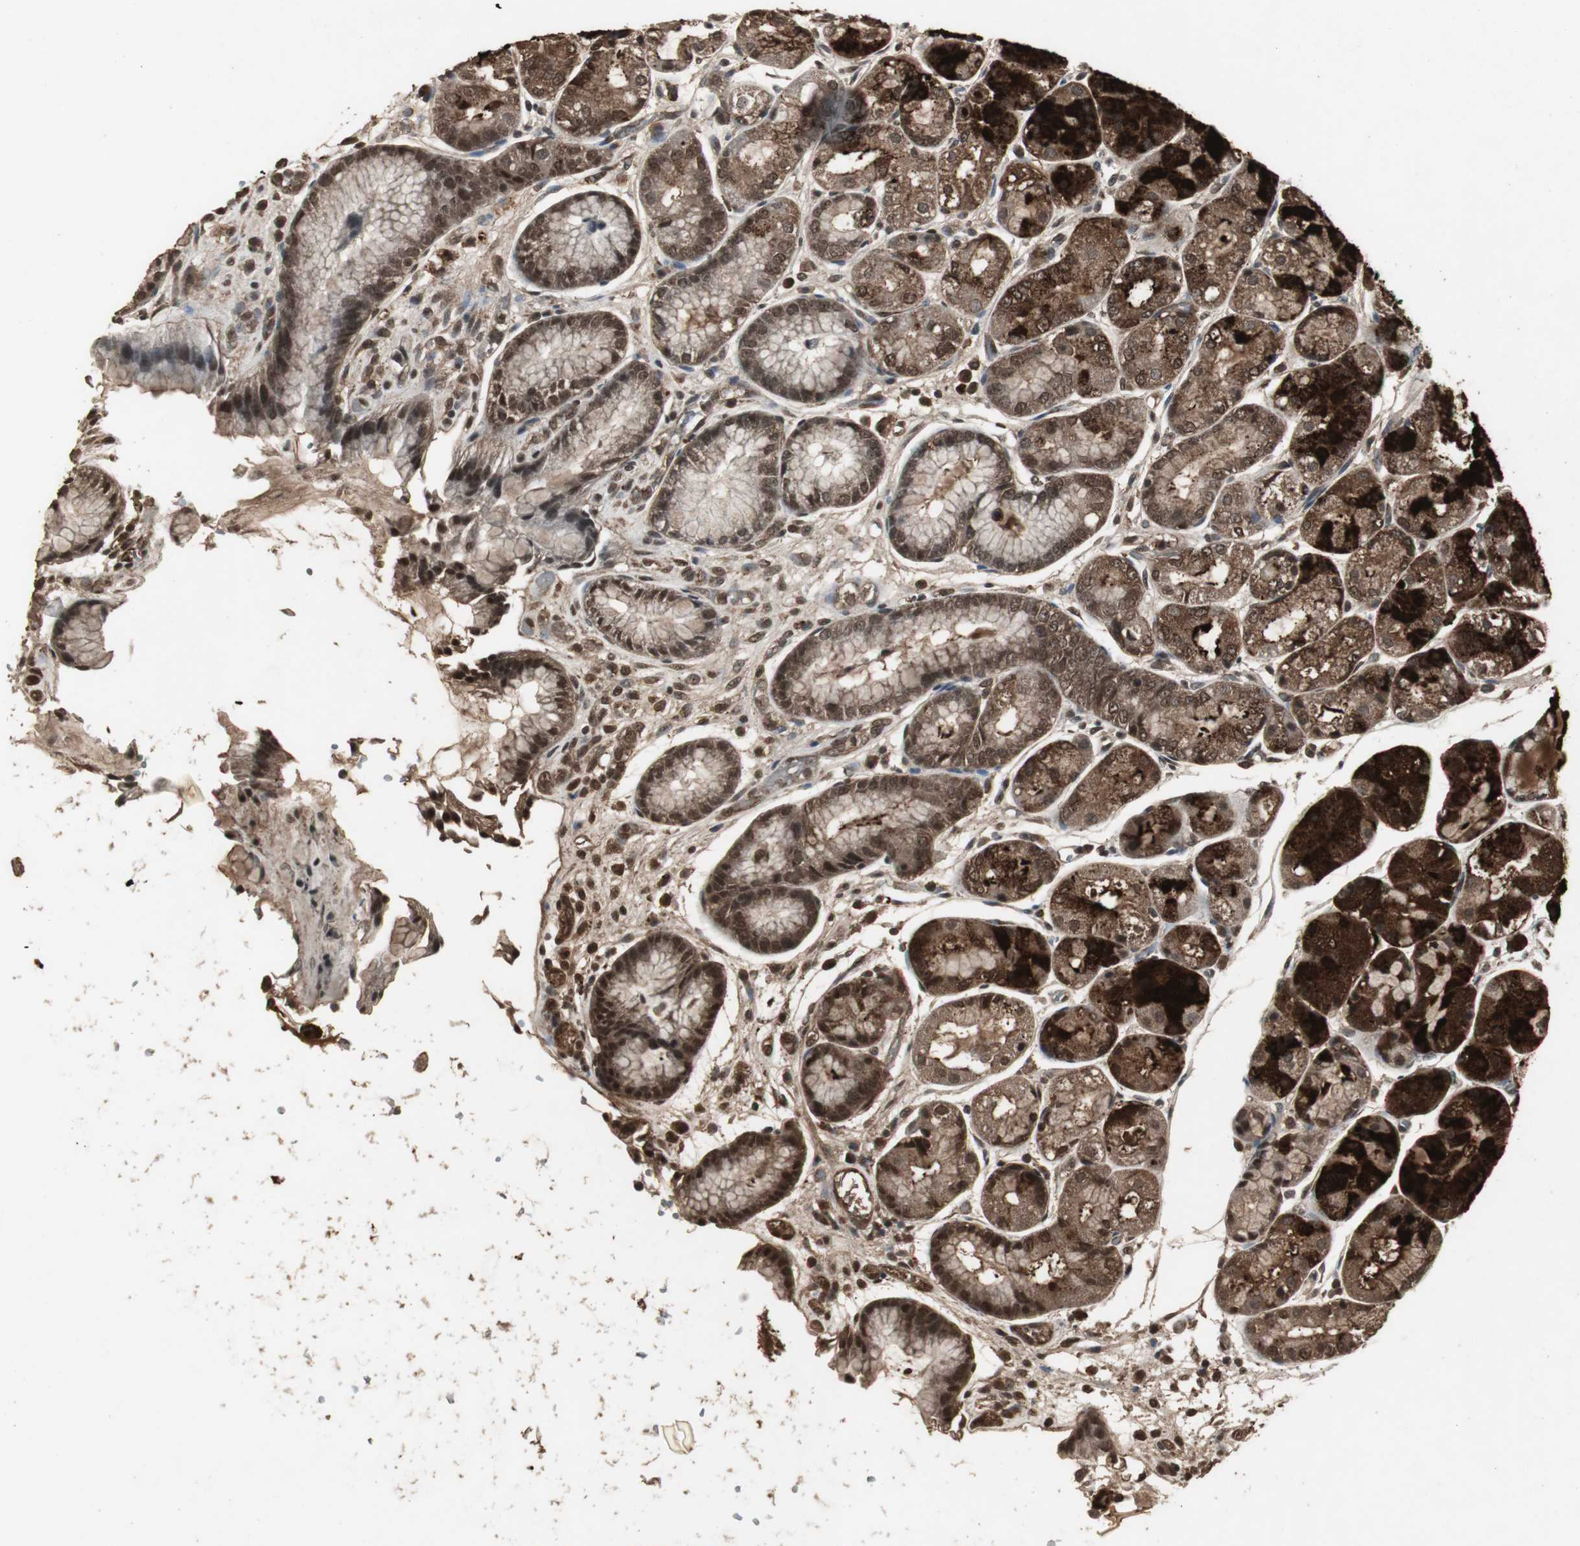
{"staining": {"intensity": "strong", "quantity": ">75%", "location": "cytoplasmic/membranous,nuclear"}, "tissue": "stomach", "cell_type": "Glandular cells", "image_type": "normal", "snomed": [{"axis": "morphology", "description": "Normal tissue, NOS"}, {"axis": "topography", "description": "Stomach, upper"}], "caption": "This photomicrograph exhibits benign stomach stained with immunohistochemistry (IHC) to label a protein in brown. The cytoplasmic/membranous,nuclear of glandular cells show strong positivity for the protein. Nuclei are counter-stained blue.", "gene": "EMX1", "patient": {"sex": "male", "age": 72}}